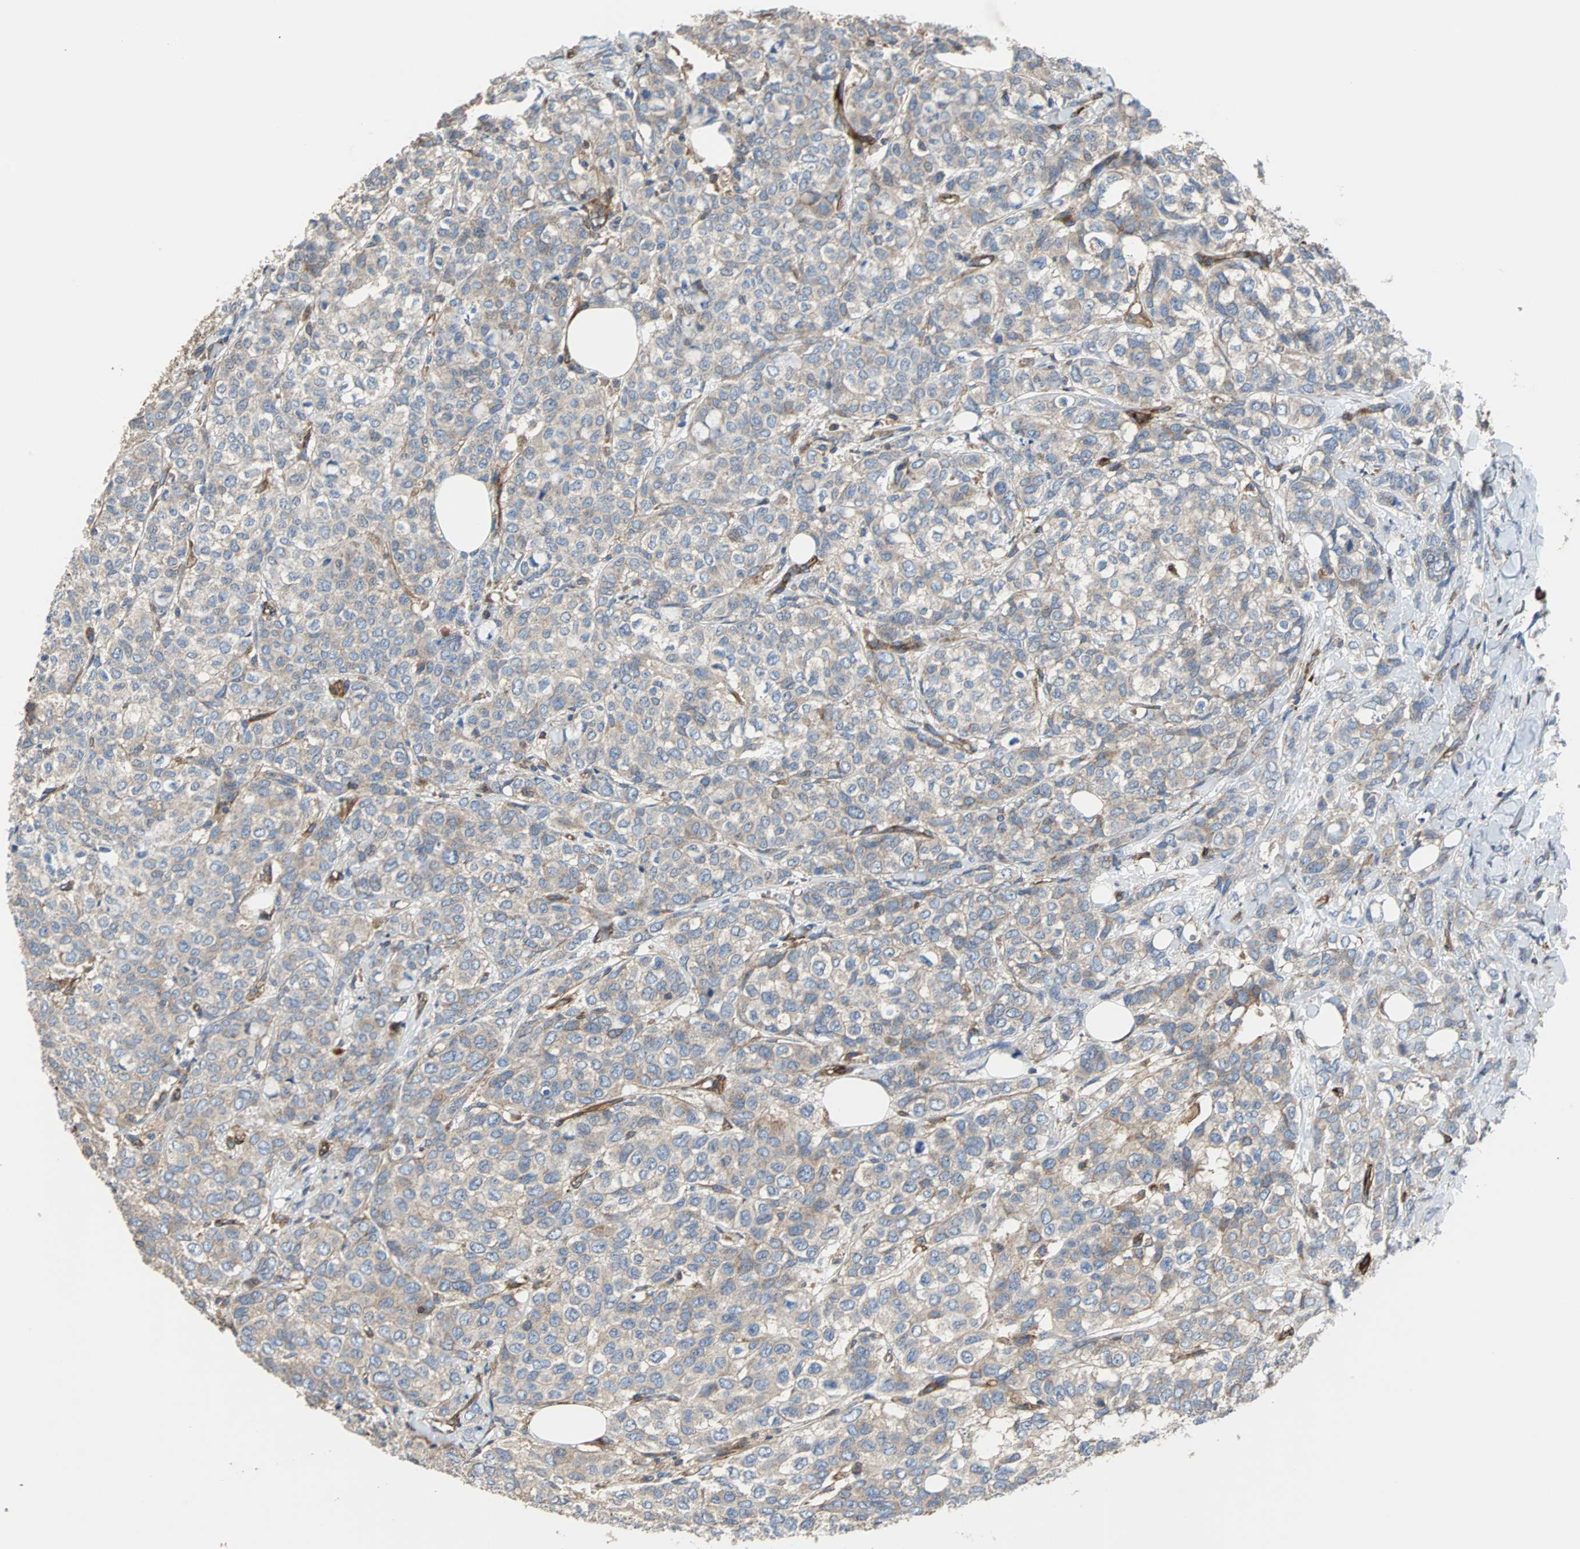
{"staining": {"intensity": "weak", "quantity": ">75%", "location": "cytoplasmic/membranous"}, "tissue": "breast cancer", "cell_type": "Tumor cells", "image_type": "cancer", "snomed": [{"axis": "morphology", "description": "Lobular carcinoma"}, {"axis": "topography", "description": "Breast"}], "caption": "A brown stain labels weak cytoplasmic/membranous positivity of a protein in breast cancer (lobular carcinoma) tumor cells. The protein is shown in brown color, while the nuclei are stained blue.", "gene": "PLCG2", "patient": {"sex": "female", "age": 60}}